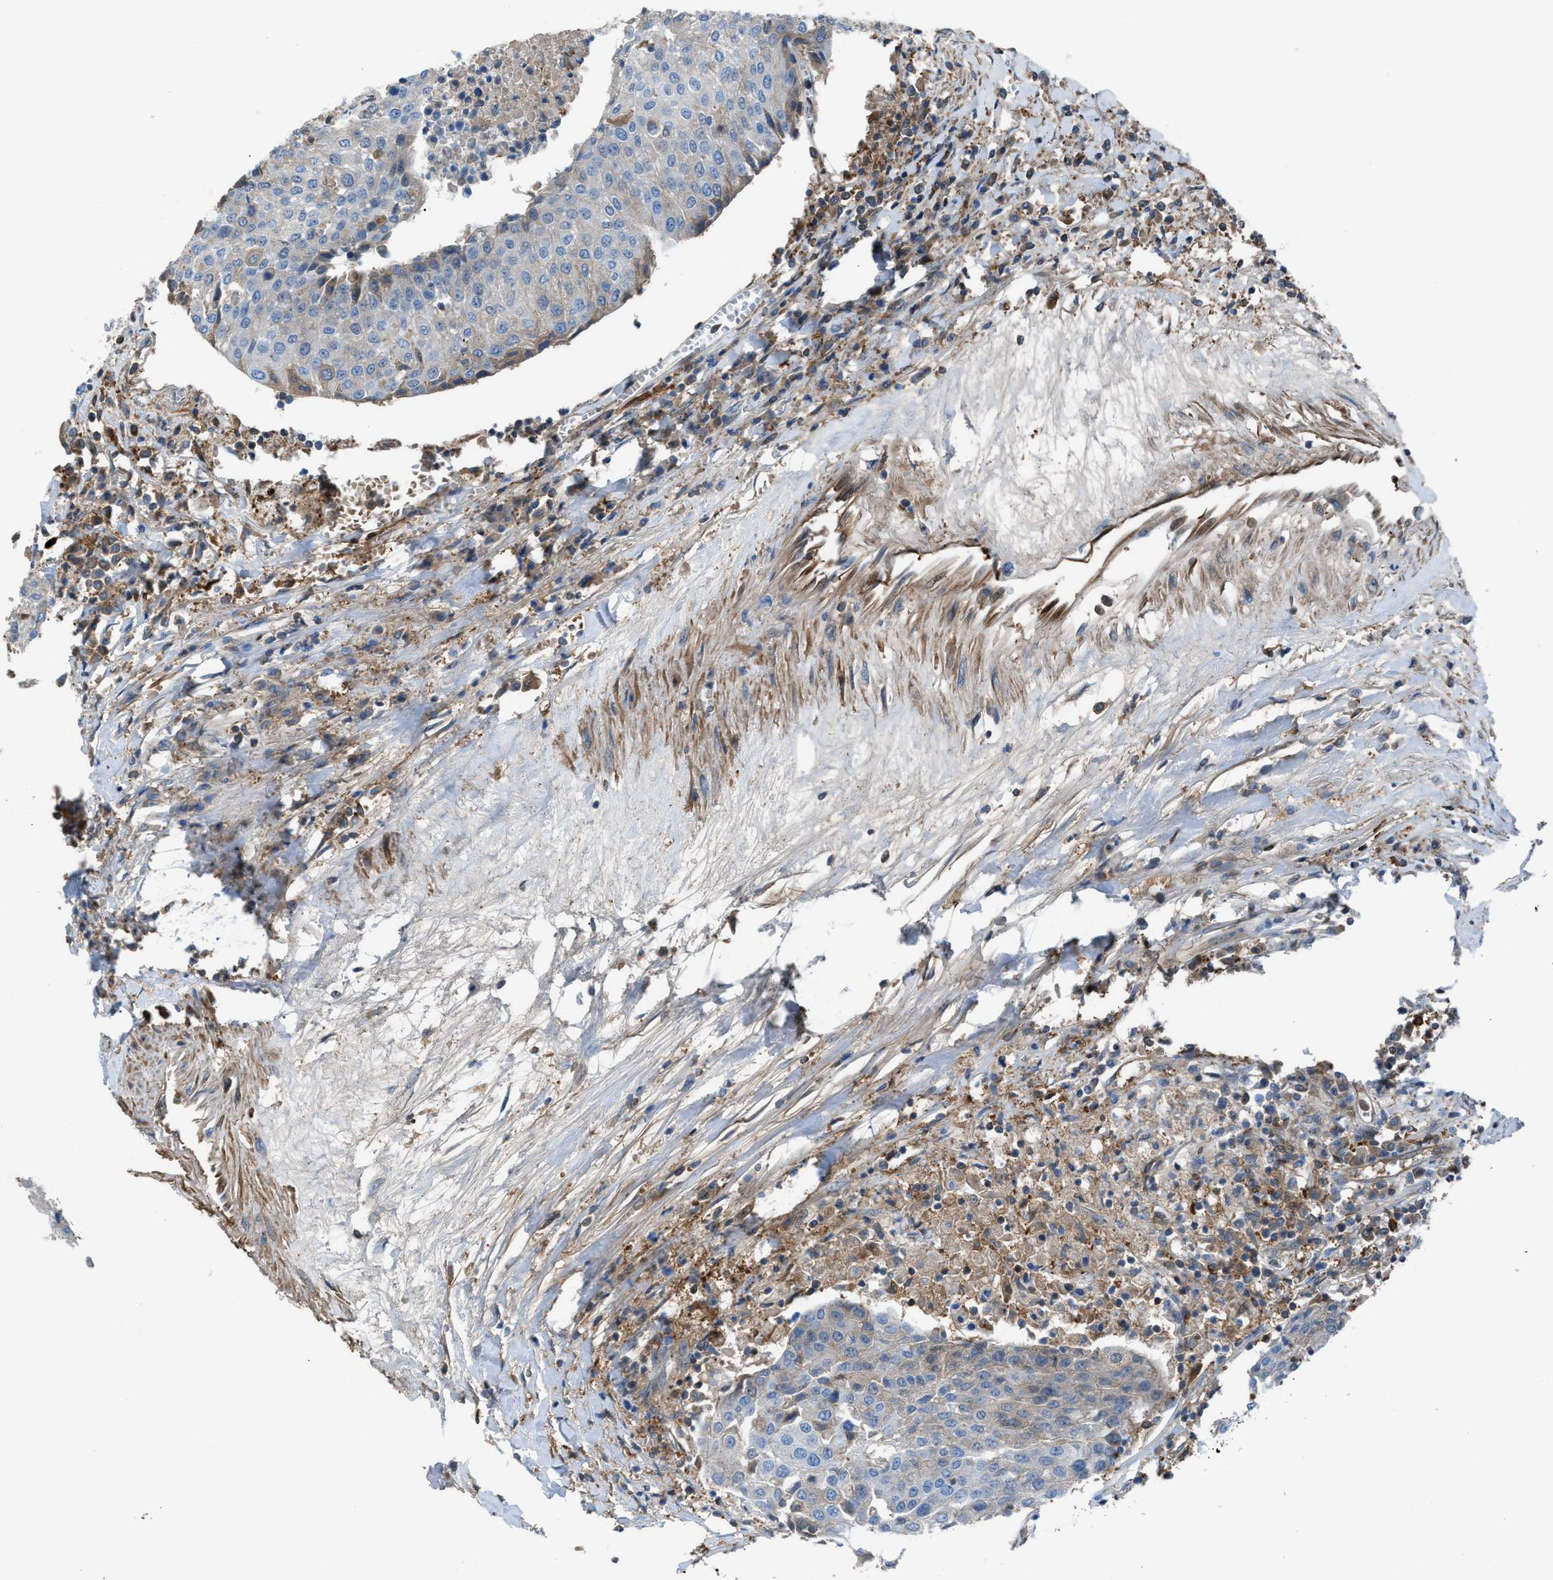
{"staining": {"intensity": "negative", "quantity": "none", "location": "none"}, "tissue": "urothelial cancer", "cell_type": "Tumor cells", "image_type": "cancer", "snomed": [{"axis": "morphology", "description": "Urothelial carcinoma, High grade"}, {"axis": "topography", "description": "Urinary bladder"}], "caption": "This is an immunohistochemistry photomicrograph of urothelial cancer. There is no positivity in tumor cells.", "gene": "TPK1", "patient": {"sex": "female", "age": 85}}